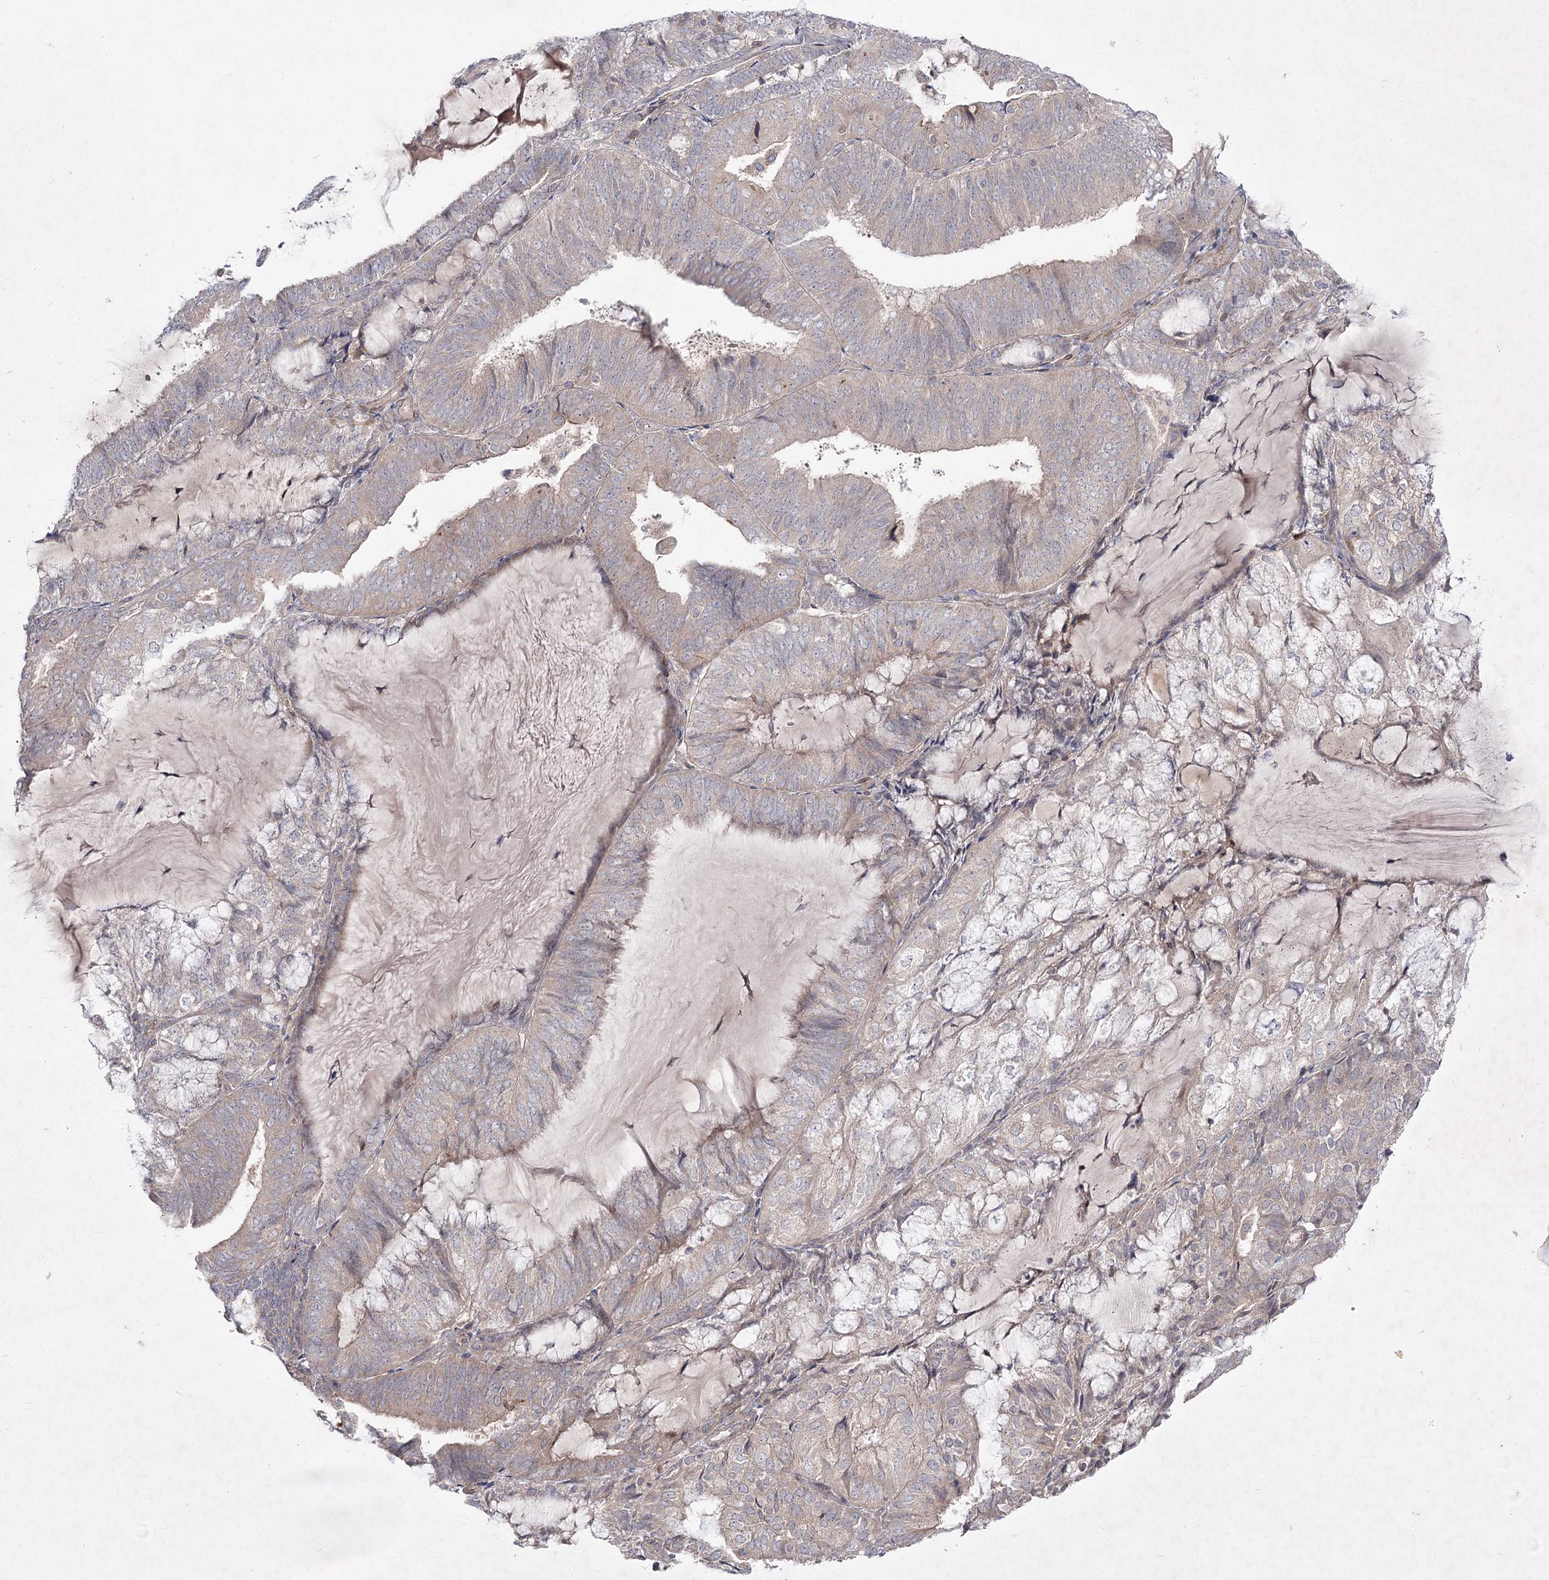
{"staining": {"intensity": "weak", "quantity": "25%-75%", "location": "cytoplasmic/membranous"}, "tissue": "endometrial cancer", "cell_type": "Tumor cells", "image_type": "cancer", "snomed": [{"axis": "morphology", "description": "Adenocarcinoma, NOS"}, {"axis": "topography", "description": "Endometrium"}], "caption": "Endometrial cancer stained with a brown dye exhibits weak cytoplasmic/membranous positive positivity in about 25%-75% of tumor cells.", "gene": "CIB2", "patient": {"sex": "female", "age": 81}}